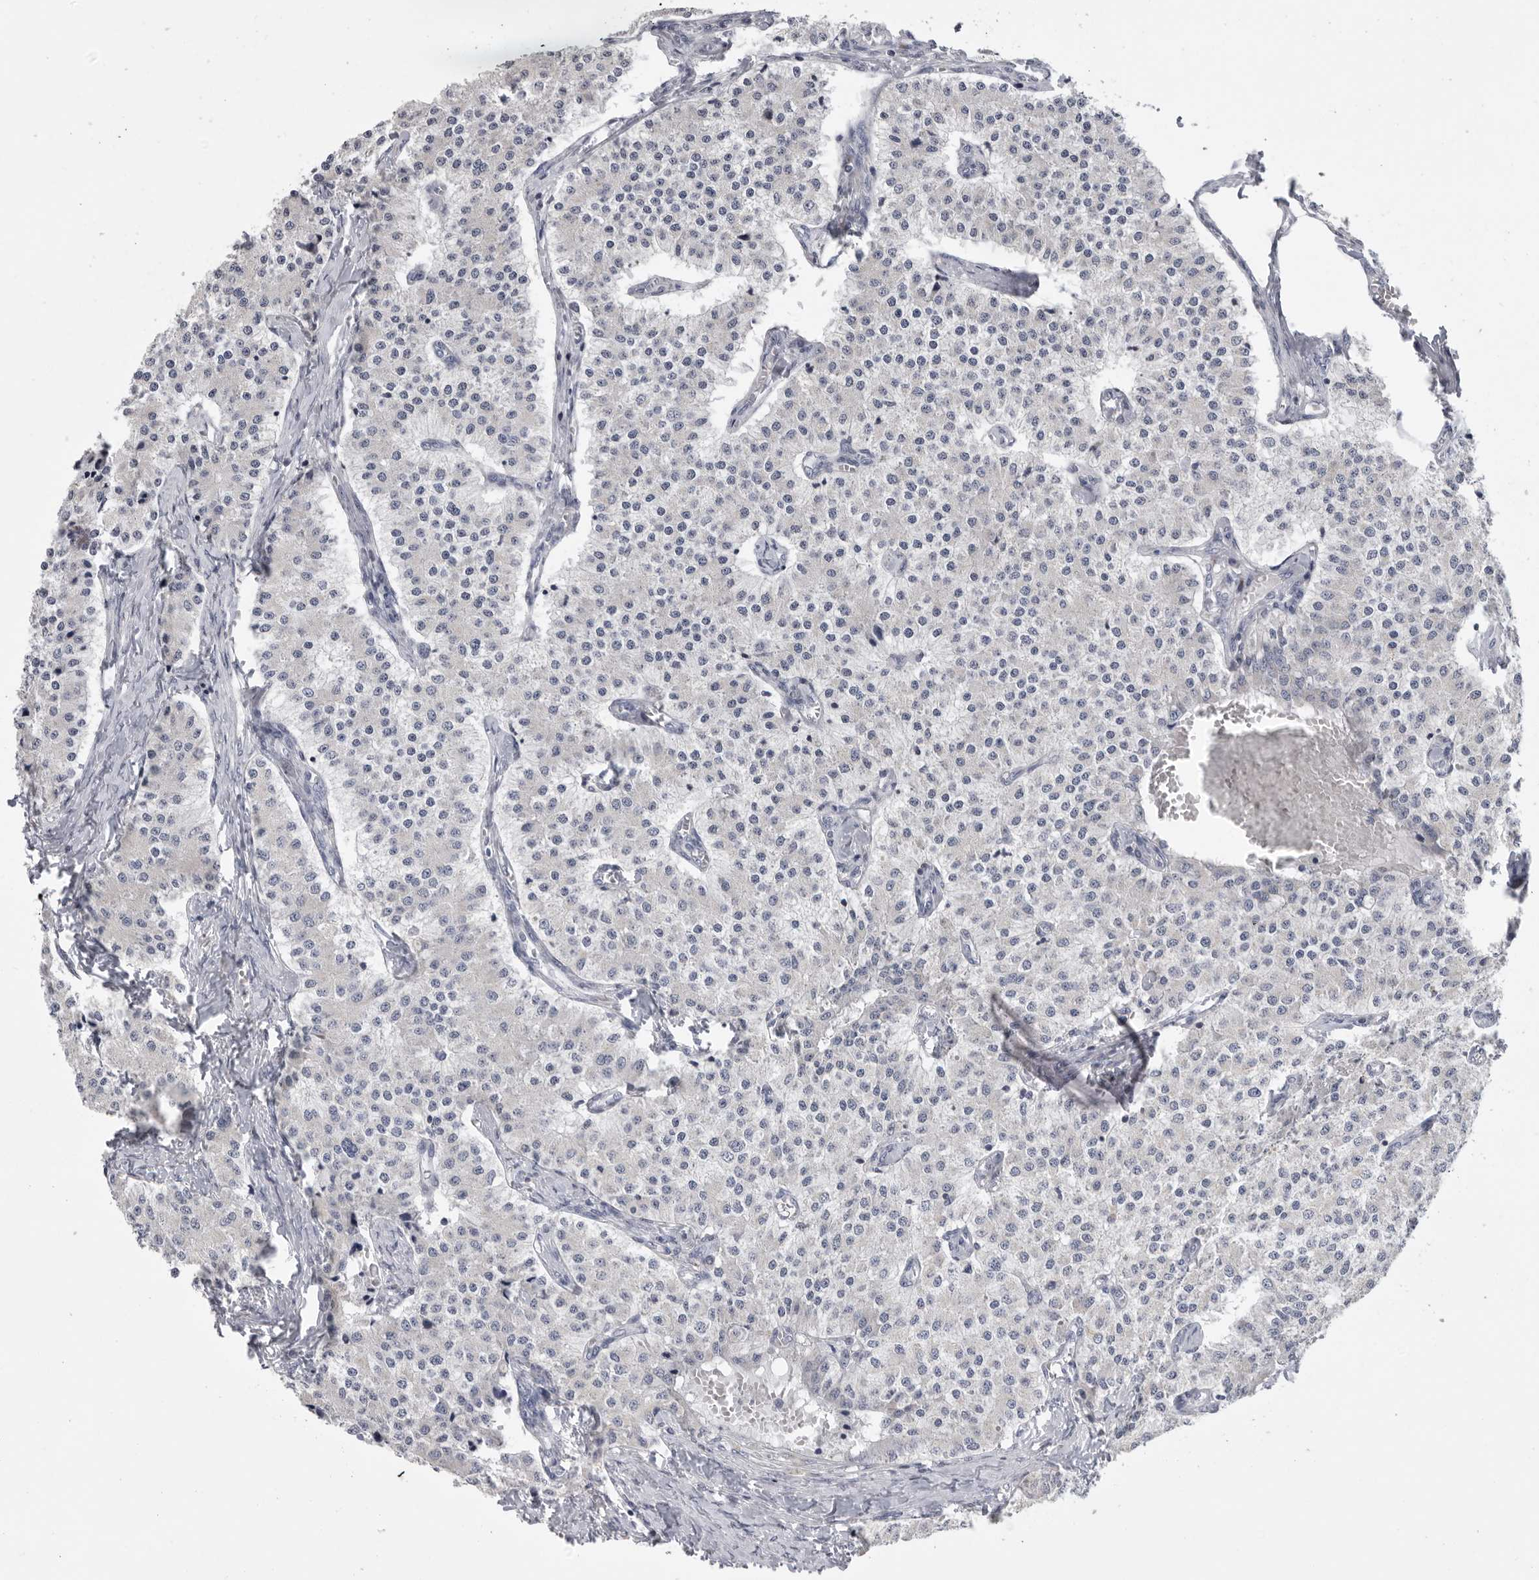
{"staining": {"intensity": "negative", "quantity": "none", "location": "none"}, "tissue": "carcinoid", "cell_type": "Tumor cells", "image_type": "cancer", "snomed": [{"axis": "morphology", "description": "Carcinoid, malignant, NOS"}, {"axis": "topography", "description": "Colon"}], "caption": "Tumor cells are negative for protein expression in human malignant carcinoid.", "gene": "USP24", "patient": {"sex": "female", "age": 52}}